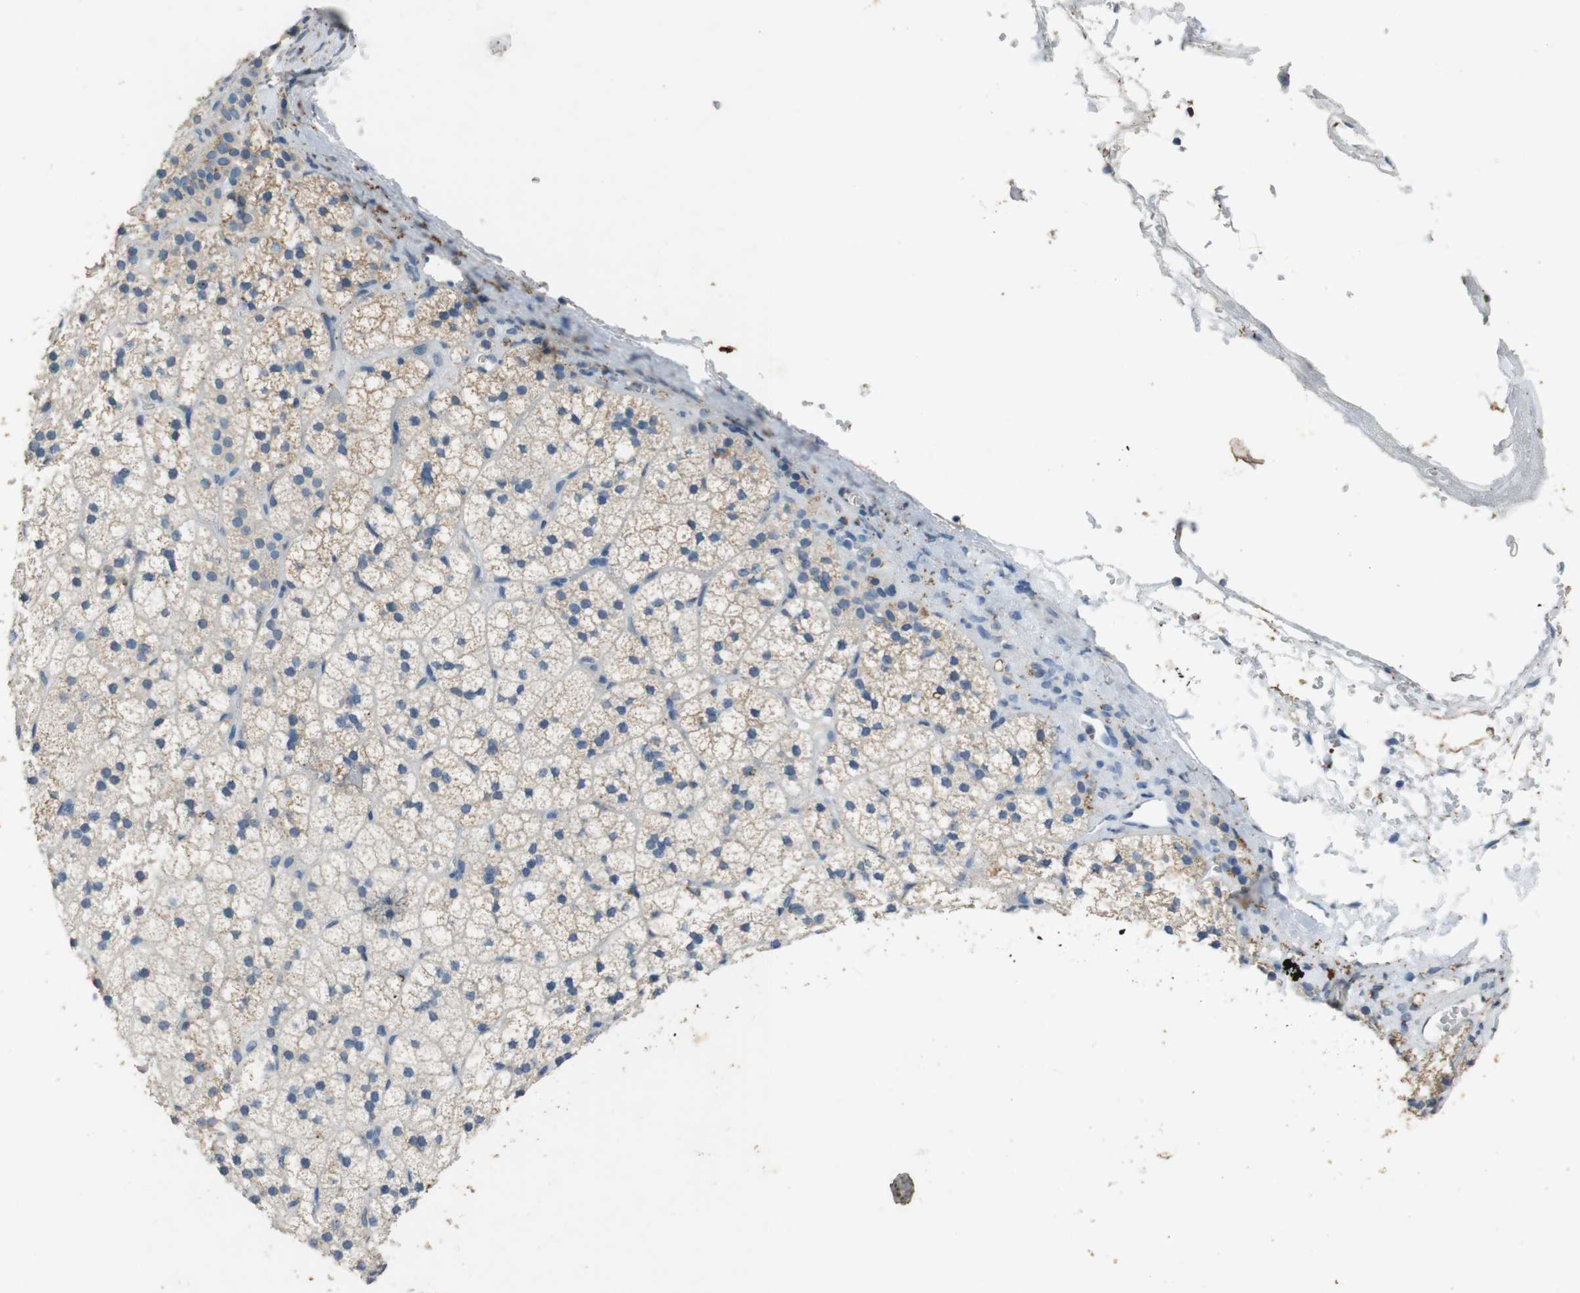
{"staining": {"intensity": "moderate", "quantity": "25%-75%", "location": "cytoplasmic/membranous"}, "tissue": "adrenal gland", "cell_type": "Glandular cells", "image_type": "normal", "snomed": [{"axis": "morphology", "description": "Normal tissue, NOS"}, {"axis": "topography", "description": "Adrenal gland"}], "caption": "Approximately 25%-75% of glandular cells in normal adrenal gland reveal moderate cytoplasmic/membranous protein positivity as visualized by brown immunohistochemical staining.", "gene": "STBD1", "patient": {"sex": "male", "age": 35}}